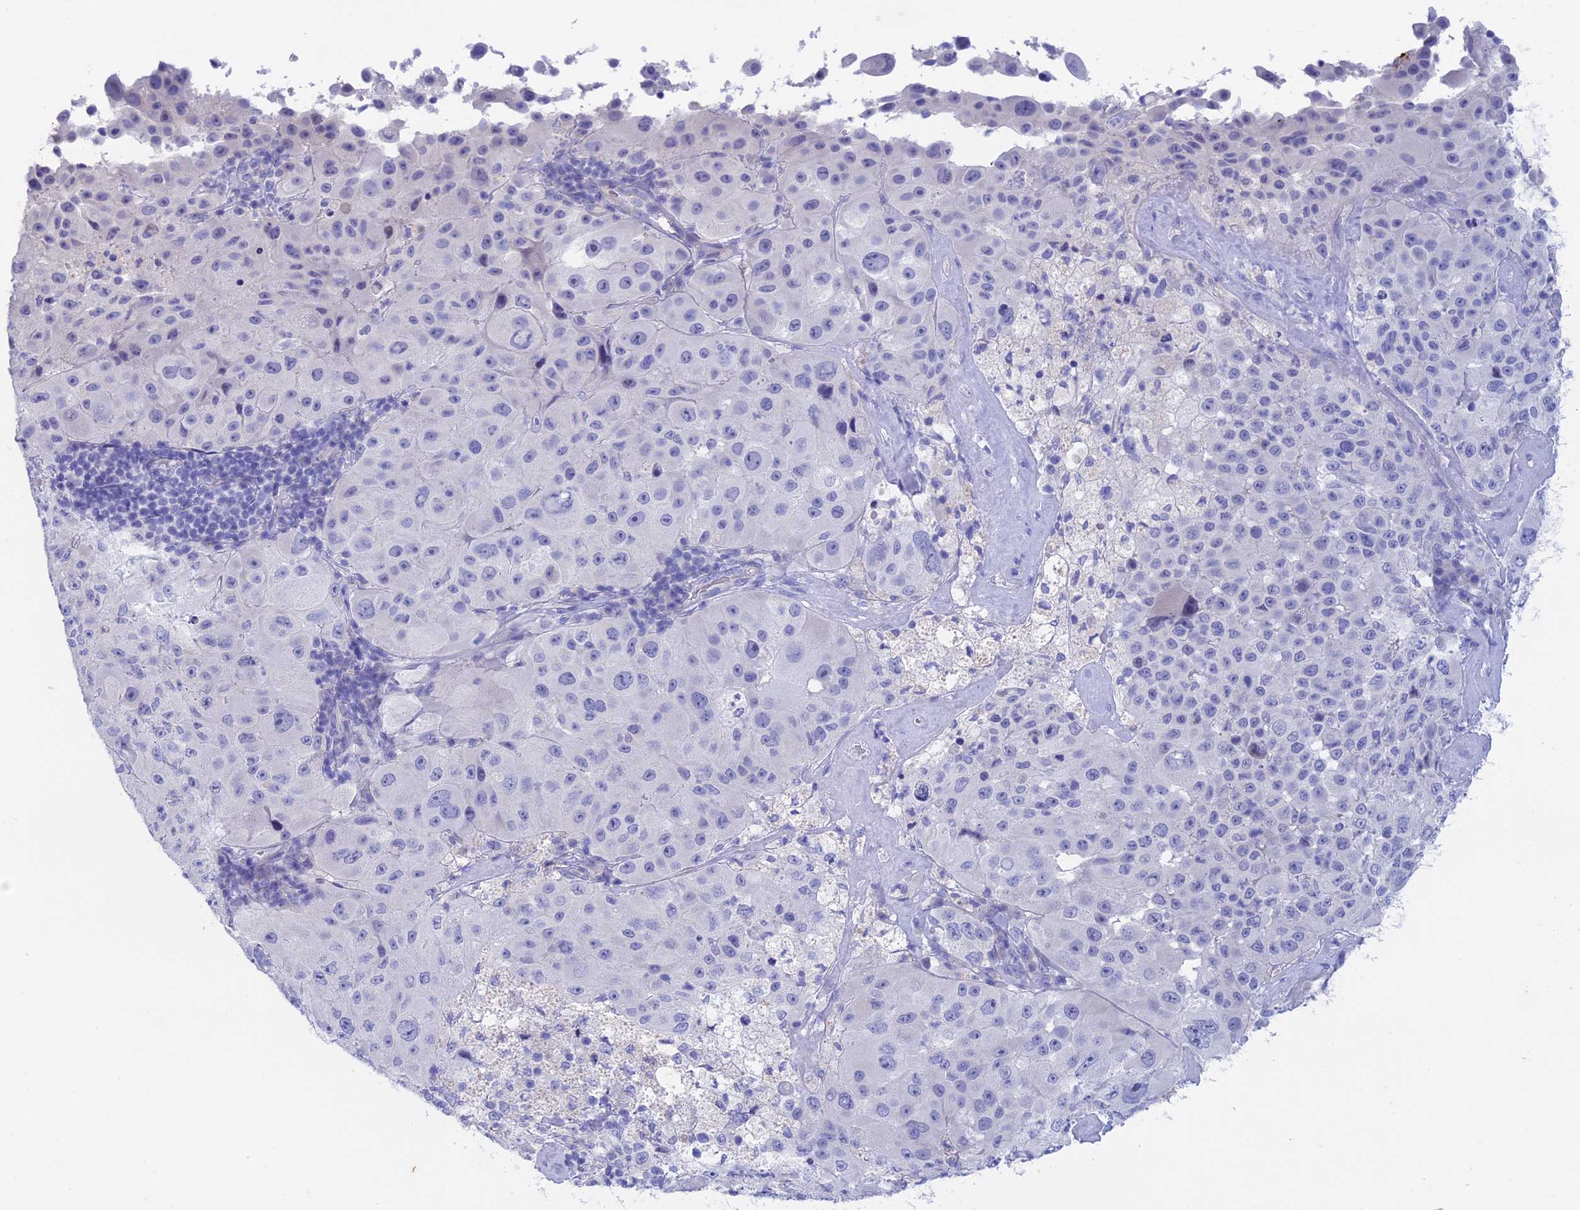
{"staining": {"intensity": "negative", "quantity": "none", "location": "none"}, "tissue": "melanoma", "cell_type": "Tumor cells", "image_type": "cancer", "snomed": [{"axis": "morphology", "description": "Malignant melanoma, Metastatic site"}, {"axis": "topography", "description": "Lymph node"}], "caption": "Protein analysis of melanoma shows no significant staining in tumor cells. (DAB (3,3'-diaminobenzidine) IHC, high magnification).", "gene": "BTBD19", "patient": {"sex": "male", "age": 62}}